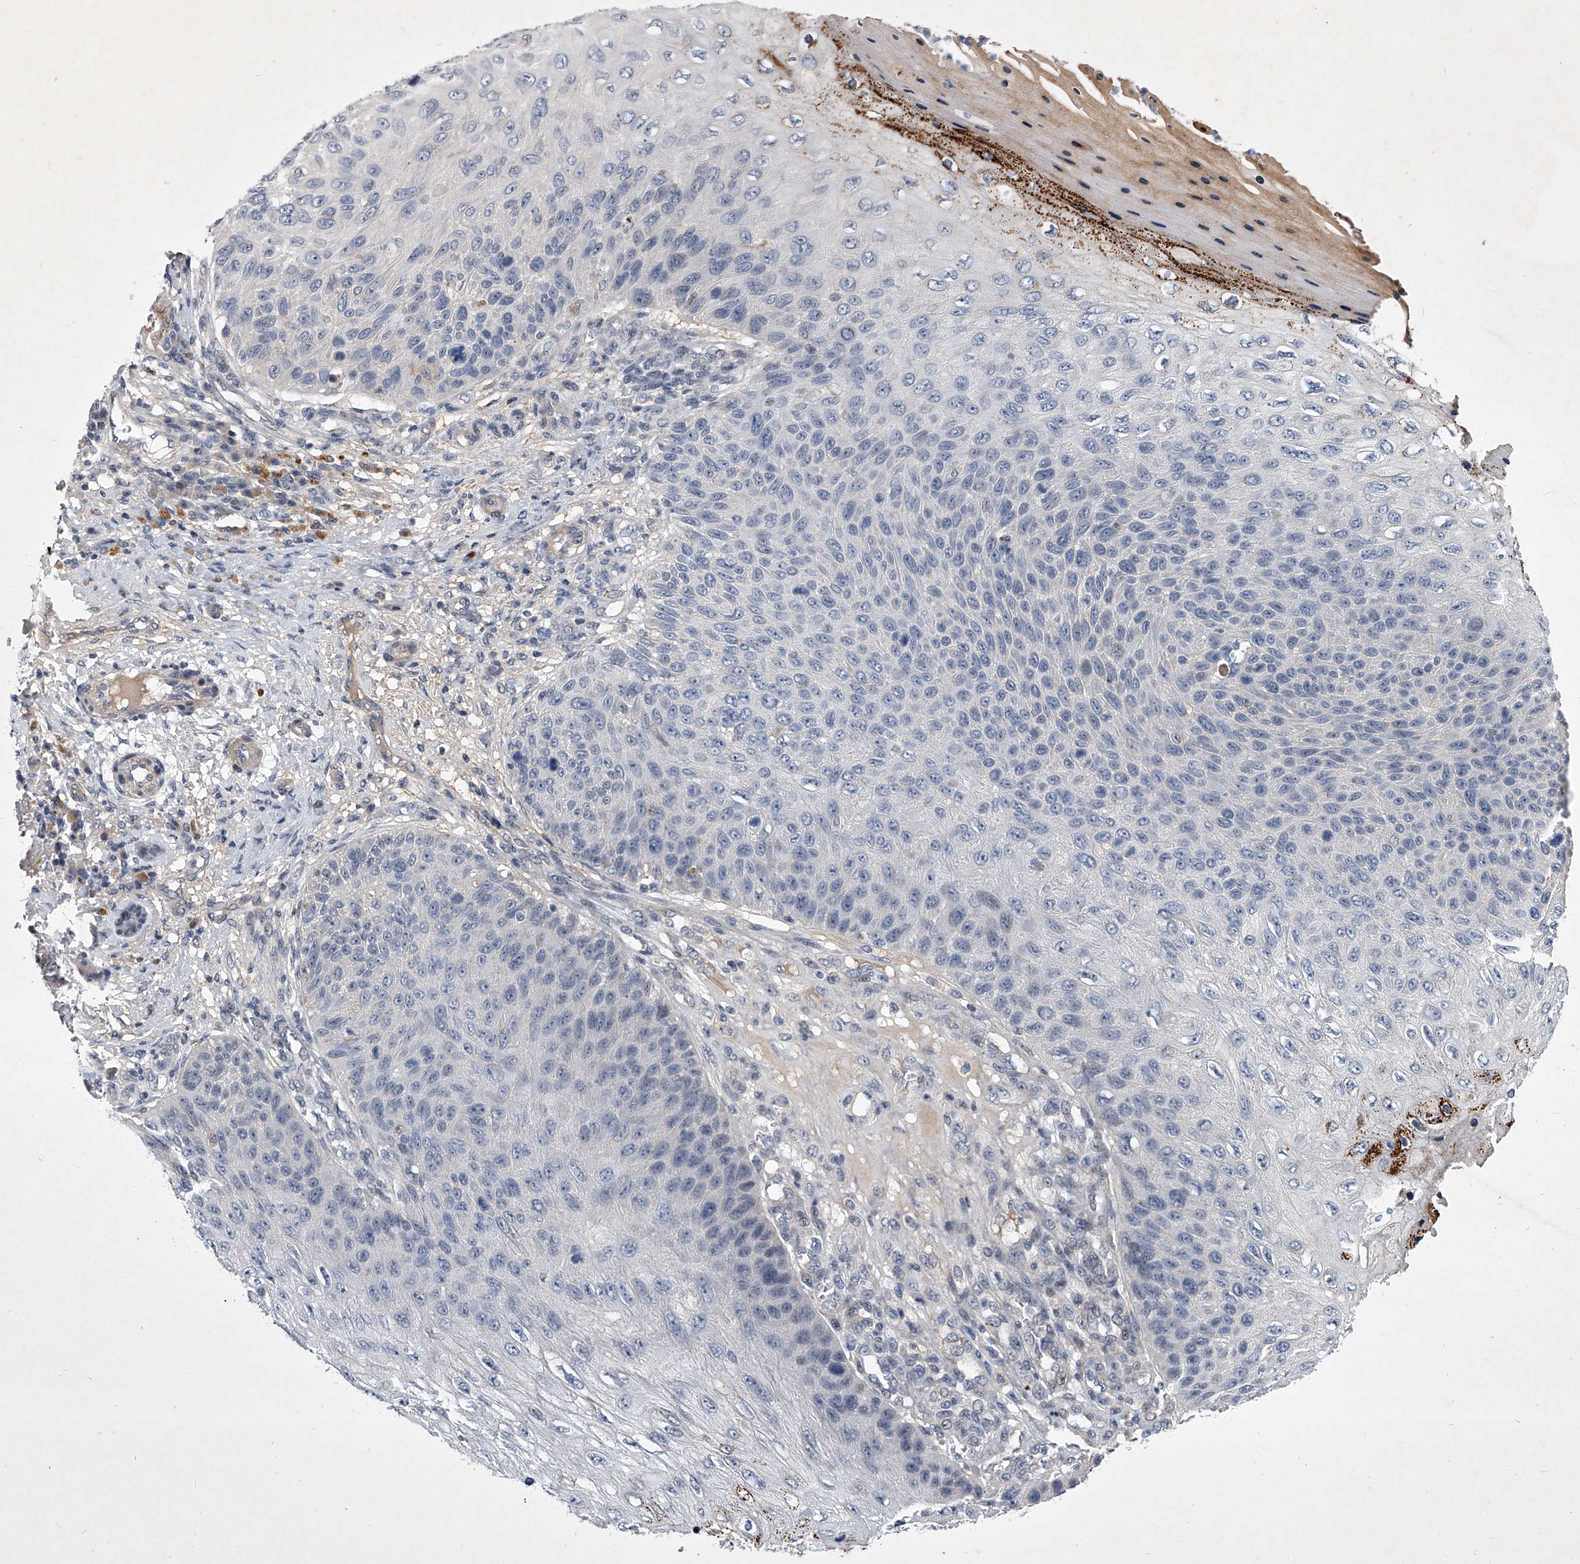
{"staining": {"intensity": "negative", "quantity": "none", "location": "none"}, "tissue": "skin cancer", "cell_type": "Tumor cells", "image_type": "cancer", "snomed": [{"axis": "morphology", "description": "Squamous cell carcinoma, NOS"}, {"axis": "topography", "description": "Skin"}], "caption": "Skin squamous cell carcinoma was stained to show a protein in brown. There is no significant positivity in tumor cells. (IHC, brightfield microscopy, high magnification).", "gene": "ZNF76", "patient": {"sex": "female", "age": 88}}